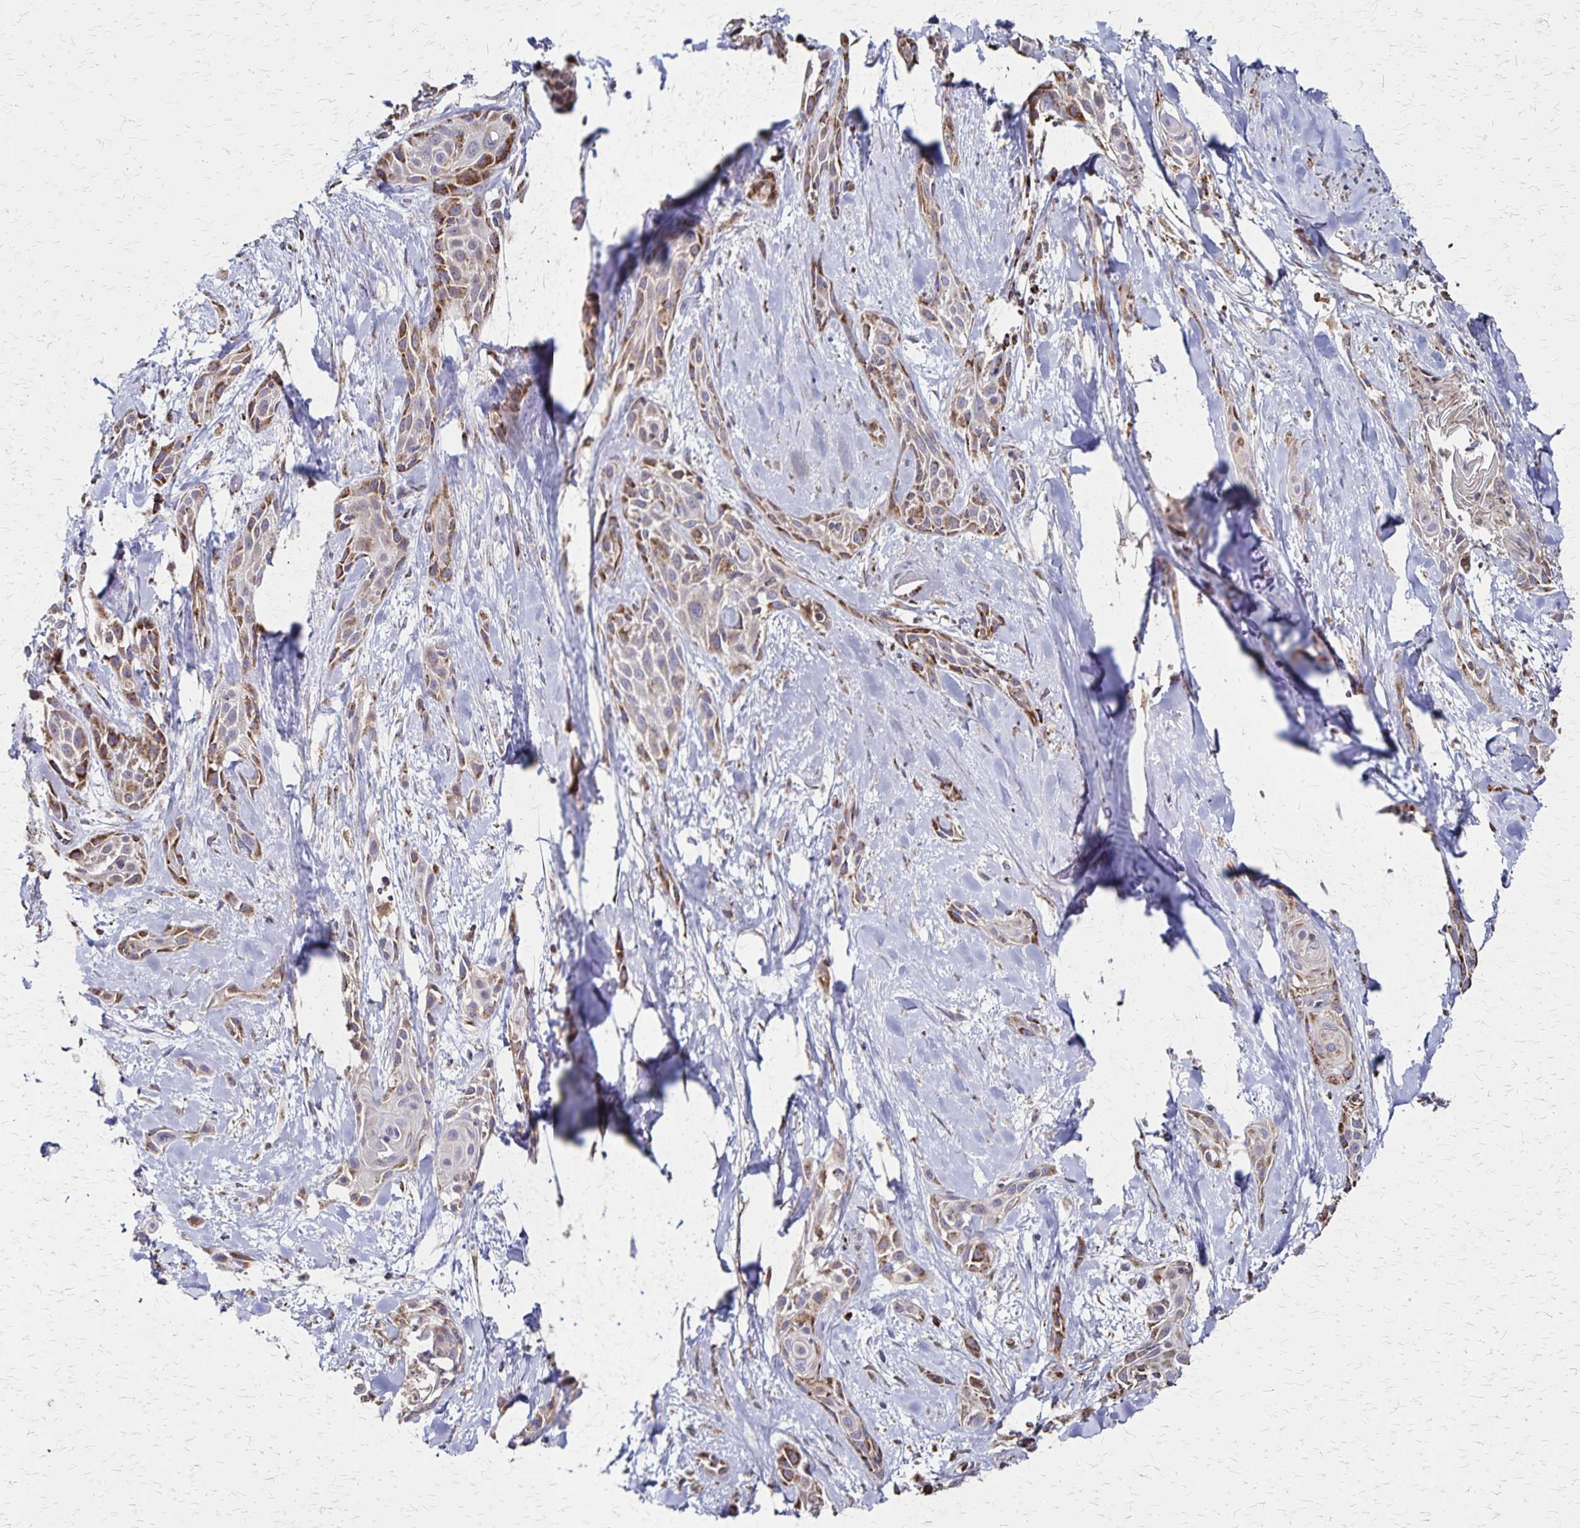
{"staining": {"intensity": "moderate", "quantity": "25%-75%", "location": "cytoplasmic/membranous"}, "tissue": "skin cancer", "cell_type": "Tumor cells", "image_type": "cancer", "snomed": [{"axis": "morphology", "description": "Squamous cell carcinoma, NOS"}, {"axis": "topography", "description": "Skin"}, {"axis": "topography", "description": "Anal"}], "caption": "Immunohistochemistry (IHC) of skin squamous cell carcinoma demonstrates medium levels of moderate cytoplasmic/membranous positivity in approximately 25%-75% of tumor cells.", "gene": "NFS1", "patient": {"sex": "male", "age": 64}}